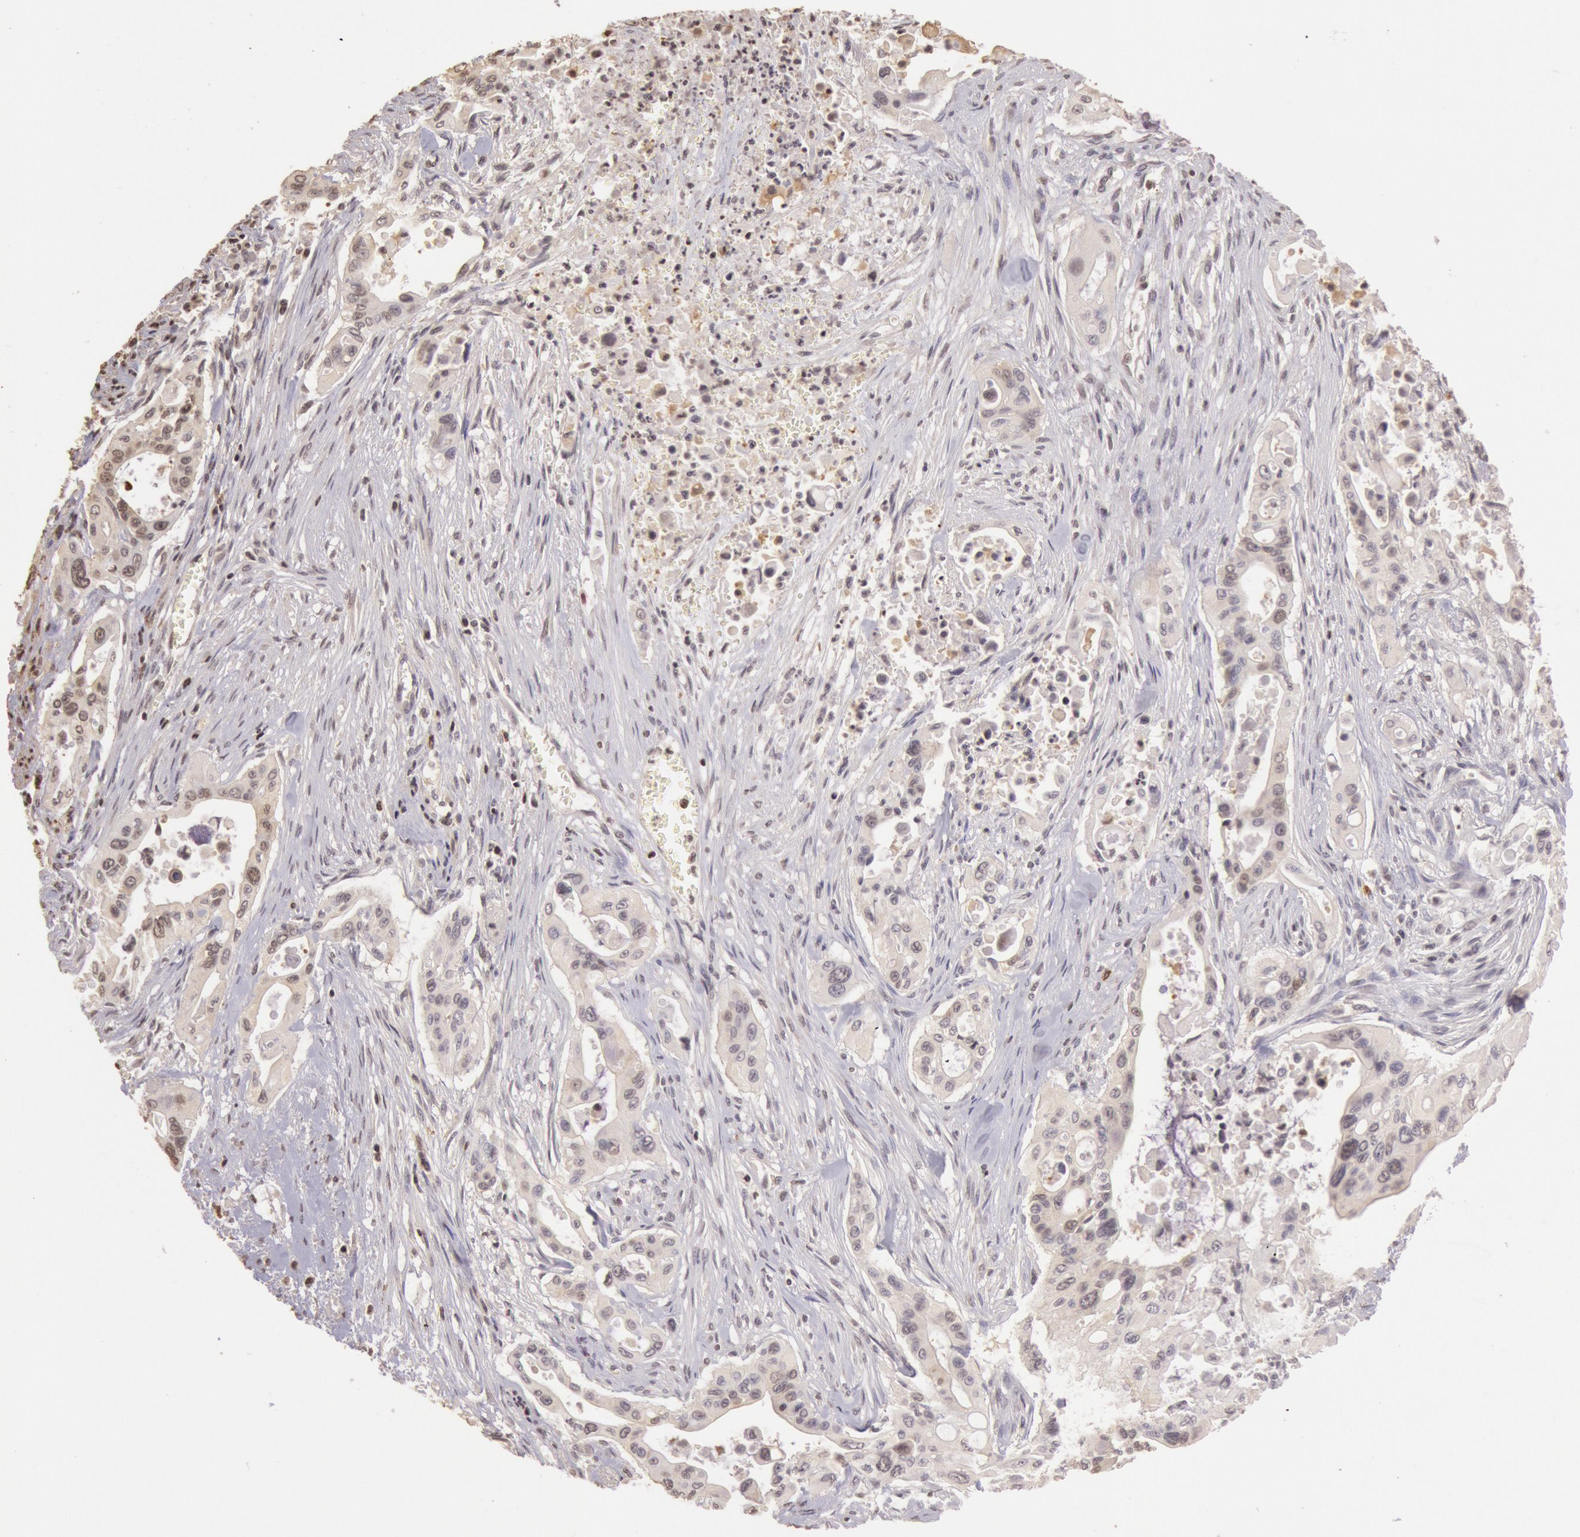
{"staining": {"intensity": "weak", "quantity": "25%-75%", "location": "cytoplasmic/membranous,nuclear"}, "tissue": "pancreatic cancer", "cell_type": "Tumor cells", "image_type": "cancer", "snomed": [{"axis": "morphology", "description": "Adenocarcinoma, NOS"}, {"axis": "topography", "description": "Pancreas"}], "caption": "Immunohistochemistry micrograph of neoplastic tissue: human pancreatic adenocarcinoma stained using immunohistochemistry shows low levels of weak protein expression localized specifically in the cytoplasmic/membranous and nuclear of tumor cells, appearing as a cytoplasmic/membranous and nuclear brown color.", "gene": "SOD1", "patient": {"sex": "male", "age": 77}}